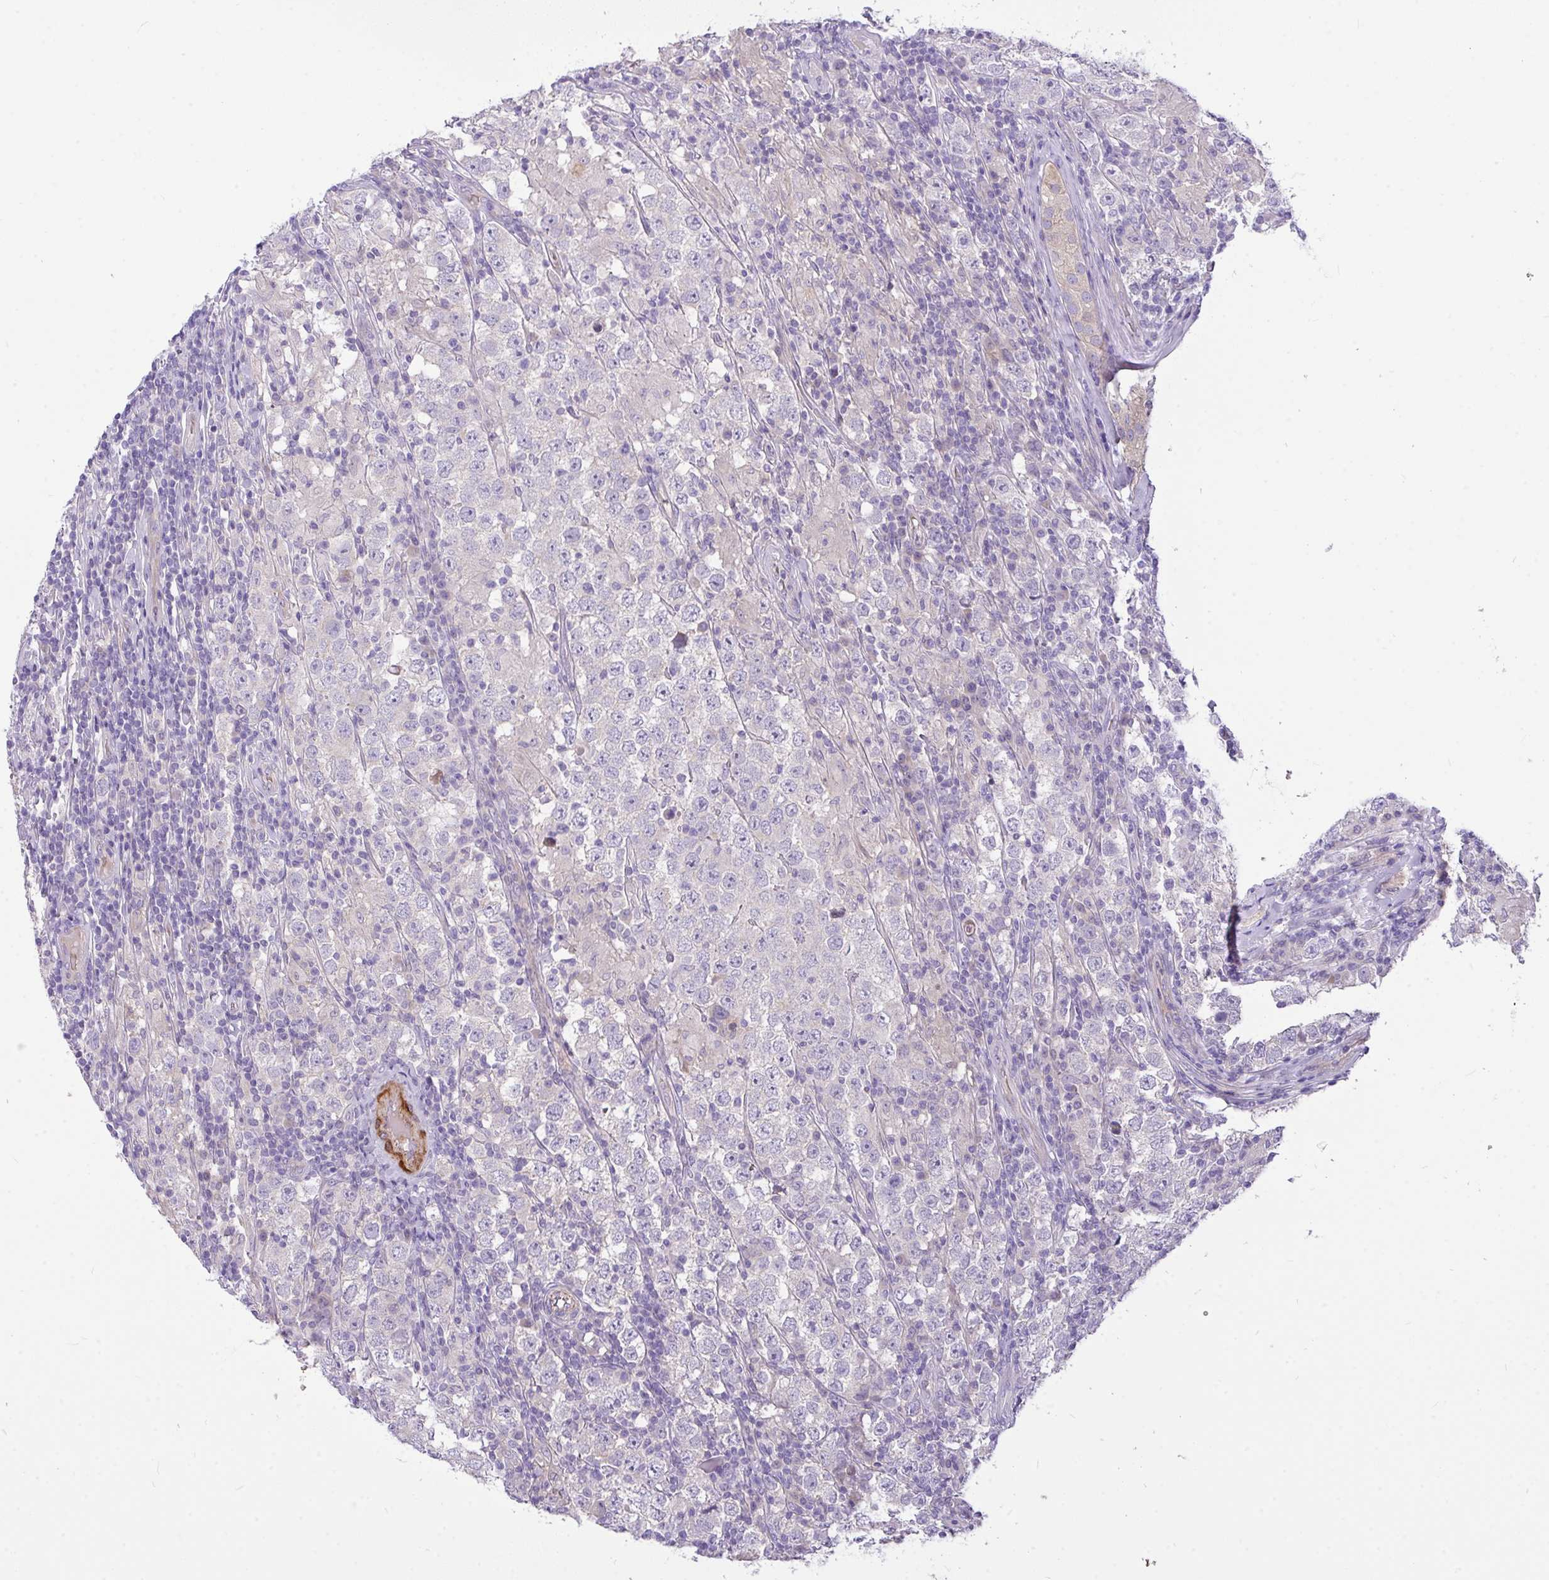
{"staining": {"intensity": "negative", "quantity": "none", "location": "none"}, "tissue": "testis cancer", "cell_type": "Tumor cells", "image_type": "cancer", "snomed": [{"axis": "morphology", "description": "Normal tissue, NOS"}, {"axis": "morphology", "description": "Urothelial carcinoma, High grade"}, {"axis": "morphology", "description": "Seminoma, NOS"}, {"axis": "morphology", "description": "Carcinoma, Embryonal, NOS"}, {"axis": "topography", "description": "Urinary bladder"}, {"axis": "topography", "description": "Testis"}], "caption": "High power microscopy image of an immunohistochemistry (IHC) histopathology image of testis embryonal carcinoma, revealing no significant positivity in tumor cells.", "gene": "MOCS1", "patient": {"sex": "male", "age": 41}}